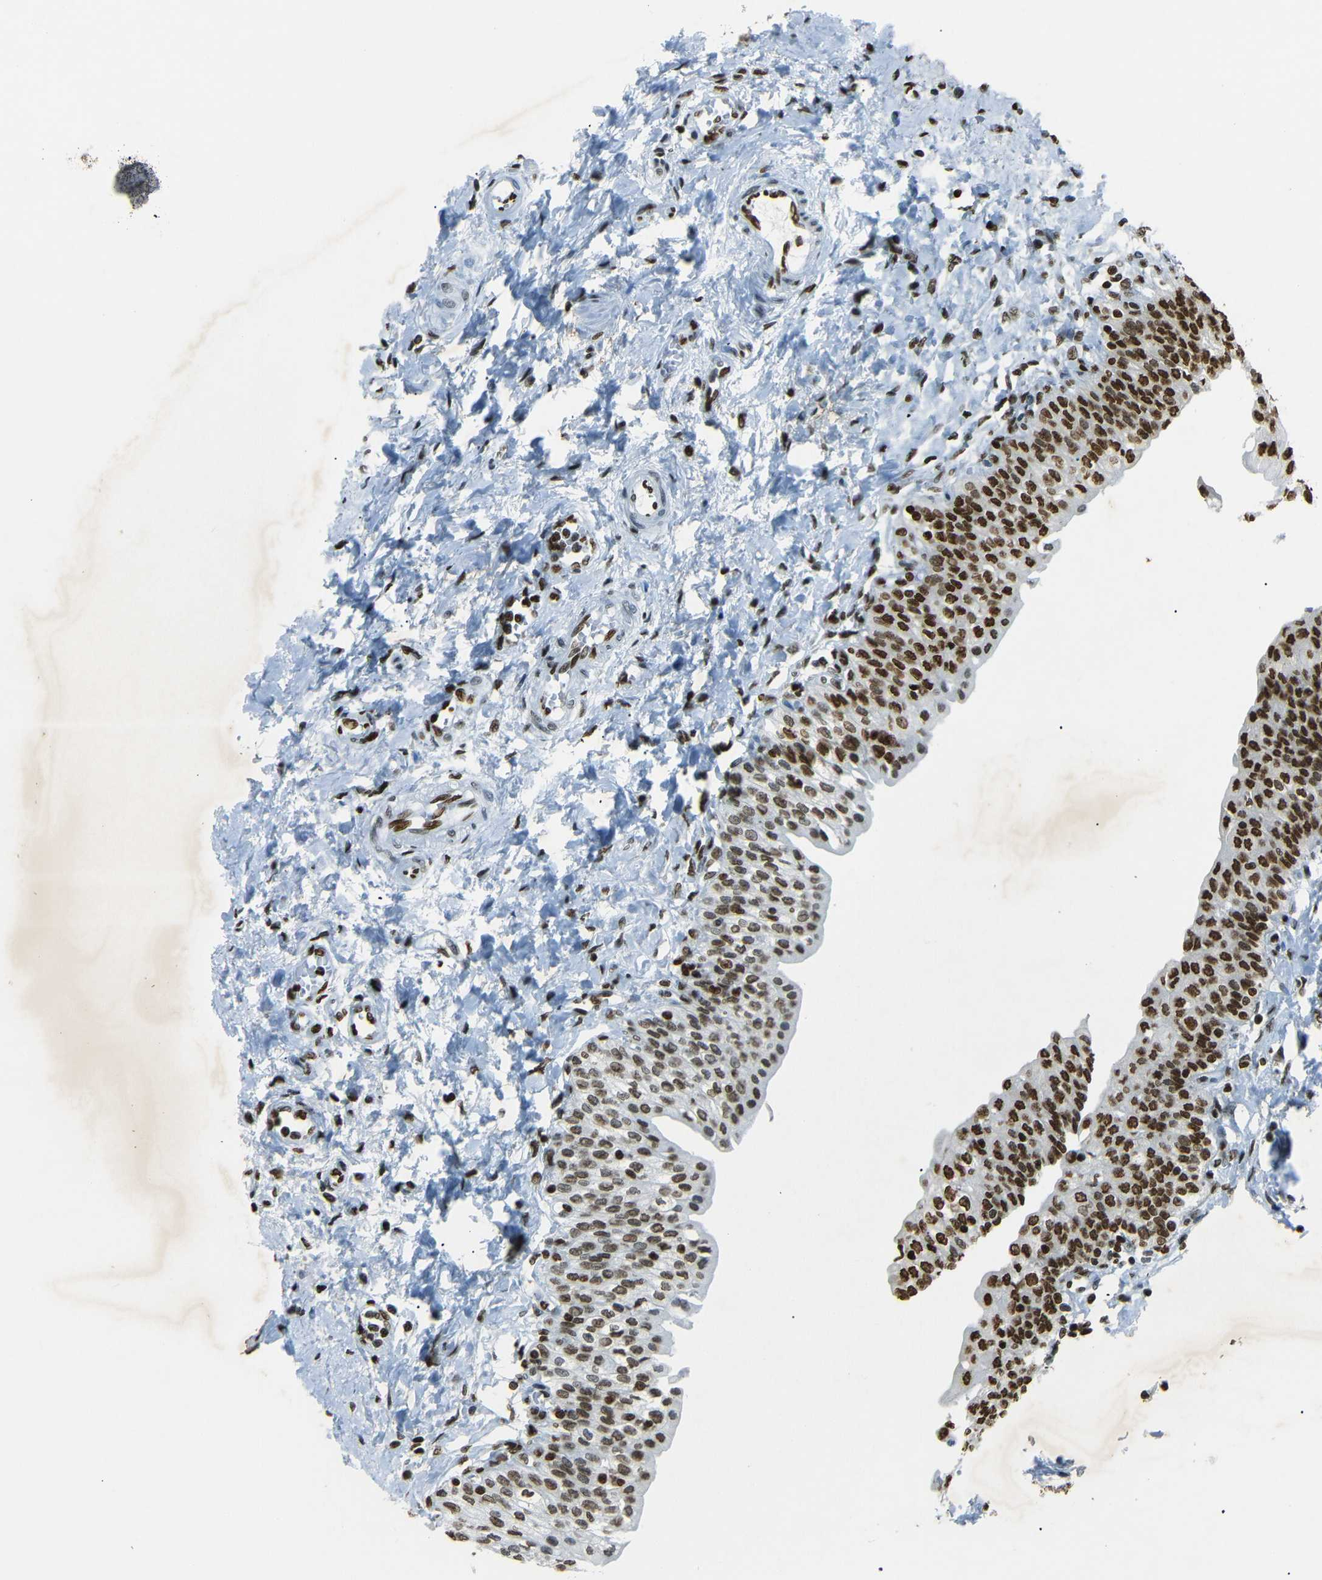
{"staining": {"intensity": "strong", "quantity": ">75%", "location": "nuclear"}, "tissue": "urinary bladder", "cell_type": "Urothelial cells", "image_type": "normal", "snomed": [{"axis": "morphology", "description": "Normal tissue, NOS"}, {"axis": "topography", "description": "Urinary bladder"}], "caption": "Immunohistochemical staining of unremarkable urinary bladder shows high levels of strong nuclear staining in about >75% of urothelial cells.", "gene": "HMGN1", "patient": {"sex": "male", "age": 55}}